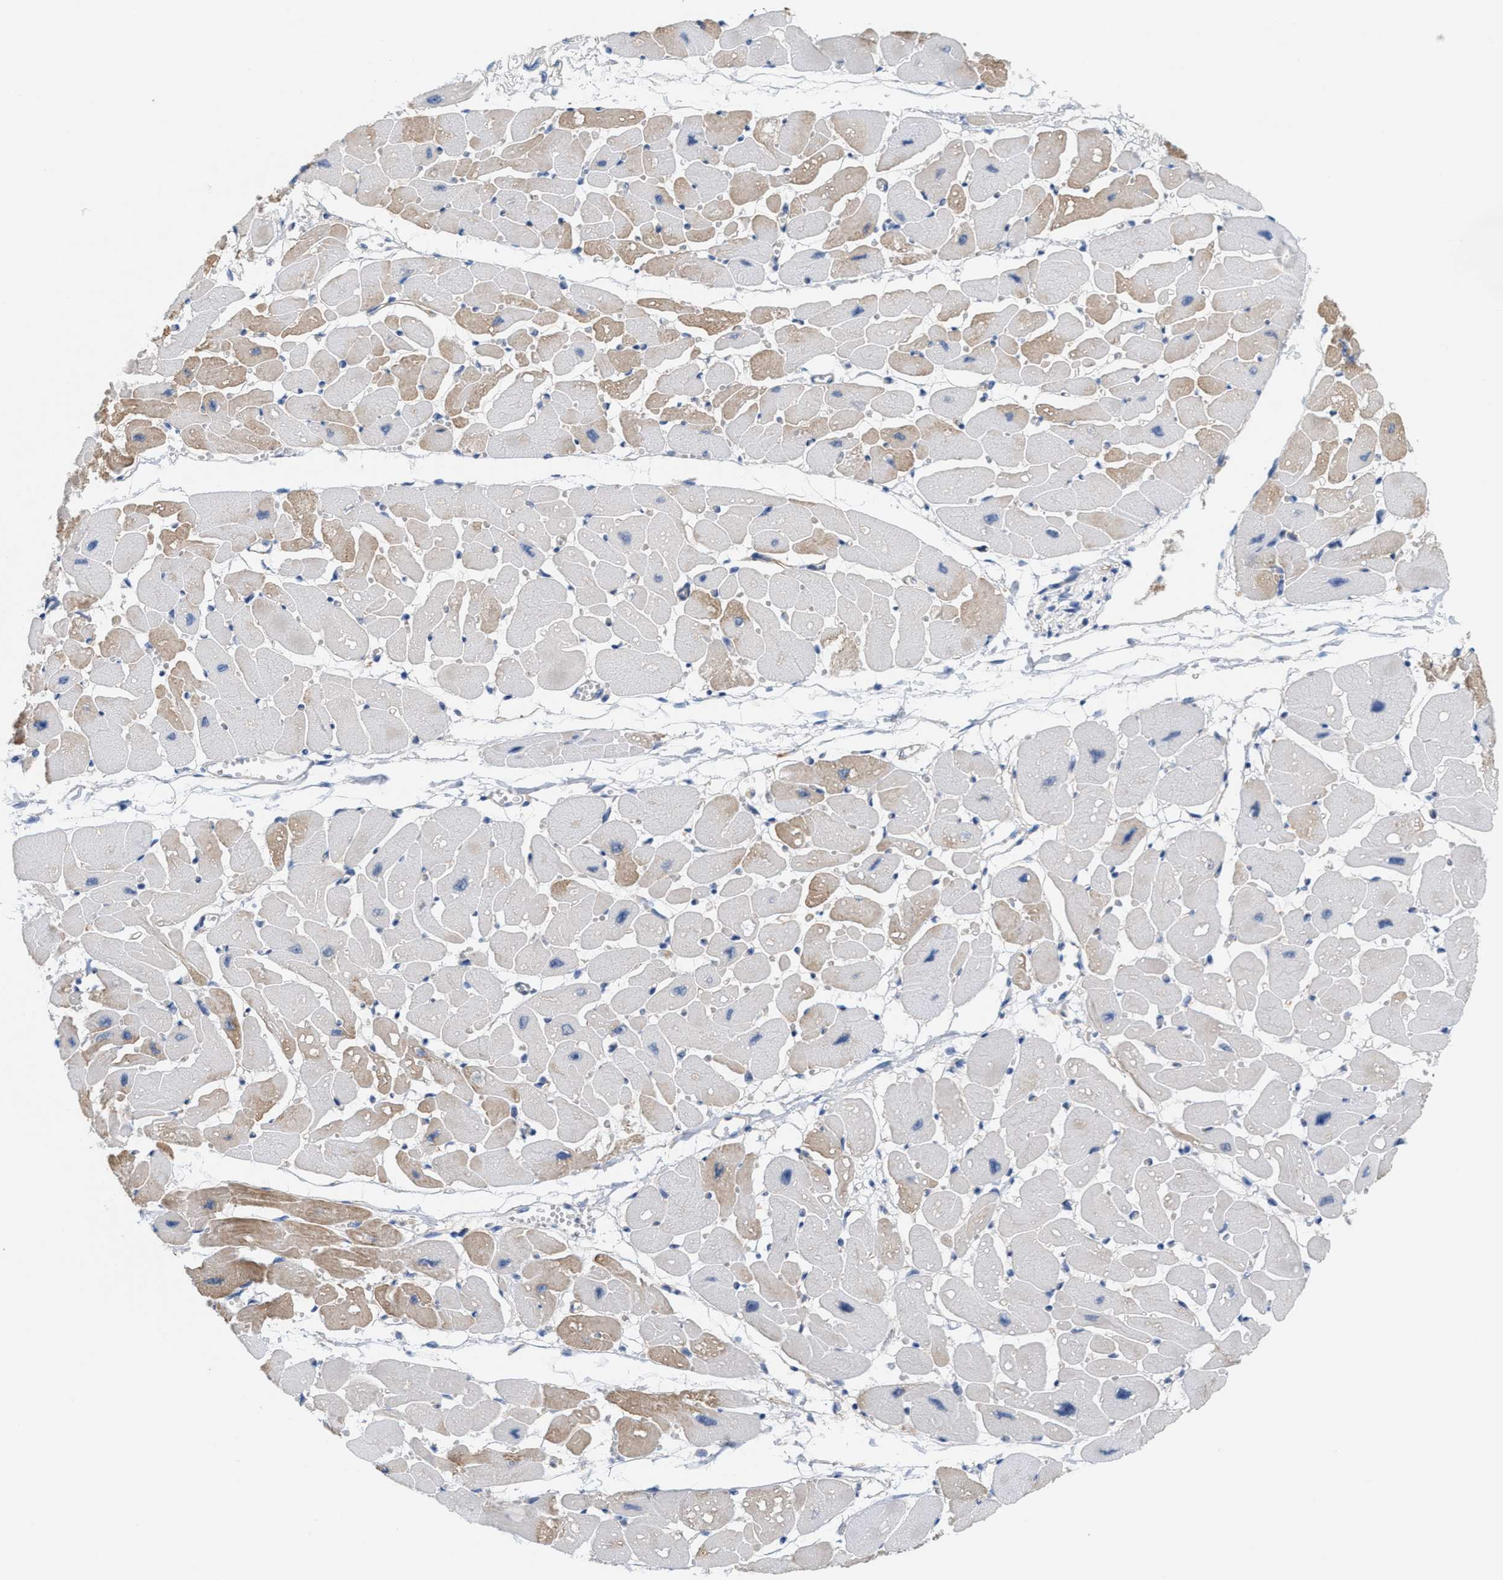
{"staining": {"intensity": "moderate", "quantity": ">75%", "location": "cytoplasmic/membranous"}, "tissue": "heart muscle", "cell_type": "Cardiomyocytes", "image_type": "normal", "snomed": [{"axis": "morphology", "description": "Normal tissue, NOS"}, {"axis": "topography", "description": "Heart"}], "caption": "Human heart muscle stained for a protein (brown) displays moderate cytoplasmic/membranous positive expression in about >75% of cardiomyocytes.", "gene": "UBAP2", "patient": {"sex": "female", "age": 54}}